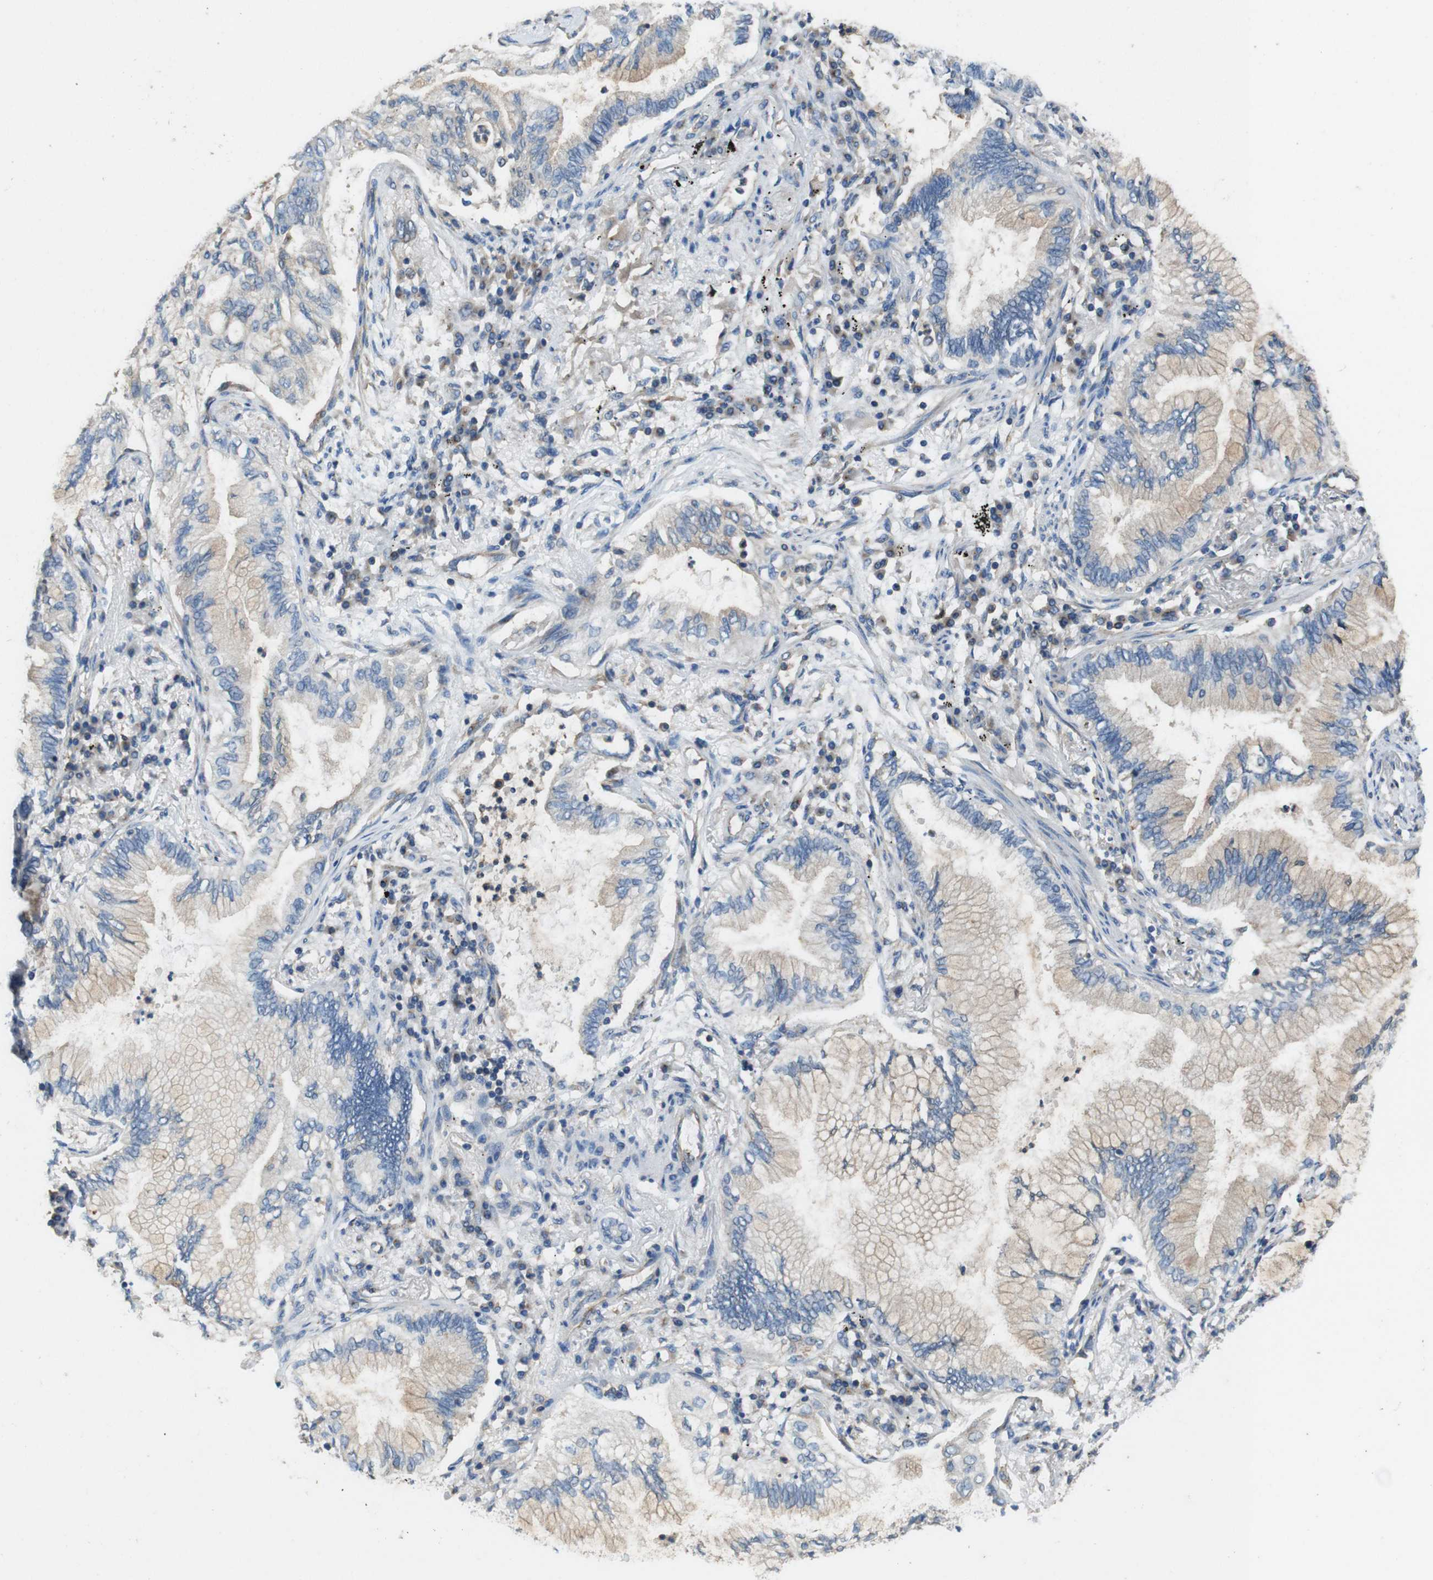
{"staining": {"intensity": "weak", "quantity": "25%-75%", "location": "cytoplasmic/membranous"}, "tissue": "lung cancer", "cell_type": "Tumor cells", "image_type": "cancer", "snomed": [{"axis": "morphology", "description": "Normal tissue, NOS"}, {"axis": "morphology", "description": "Adenocarcinoma, NOS"}, {"axis": "topography", "description": "Bronchus"}, {"axis": "topography", "description": "Lung"}], "caption": "The photomicrograph reveals a brown stain indicating the presence of a protein in the cytoplasmic/membranous of tumor cells in lung cancer (adenocarcinoma). (brown staining indicates protein expression, while blue staining denotes nuclei).", "gene": "DCTN1", "patient": {"sex": "female", "age": 70}}